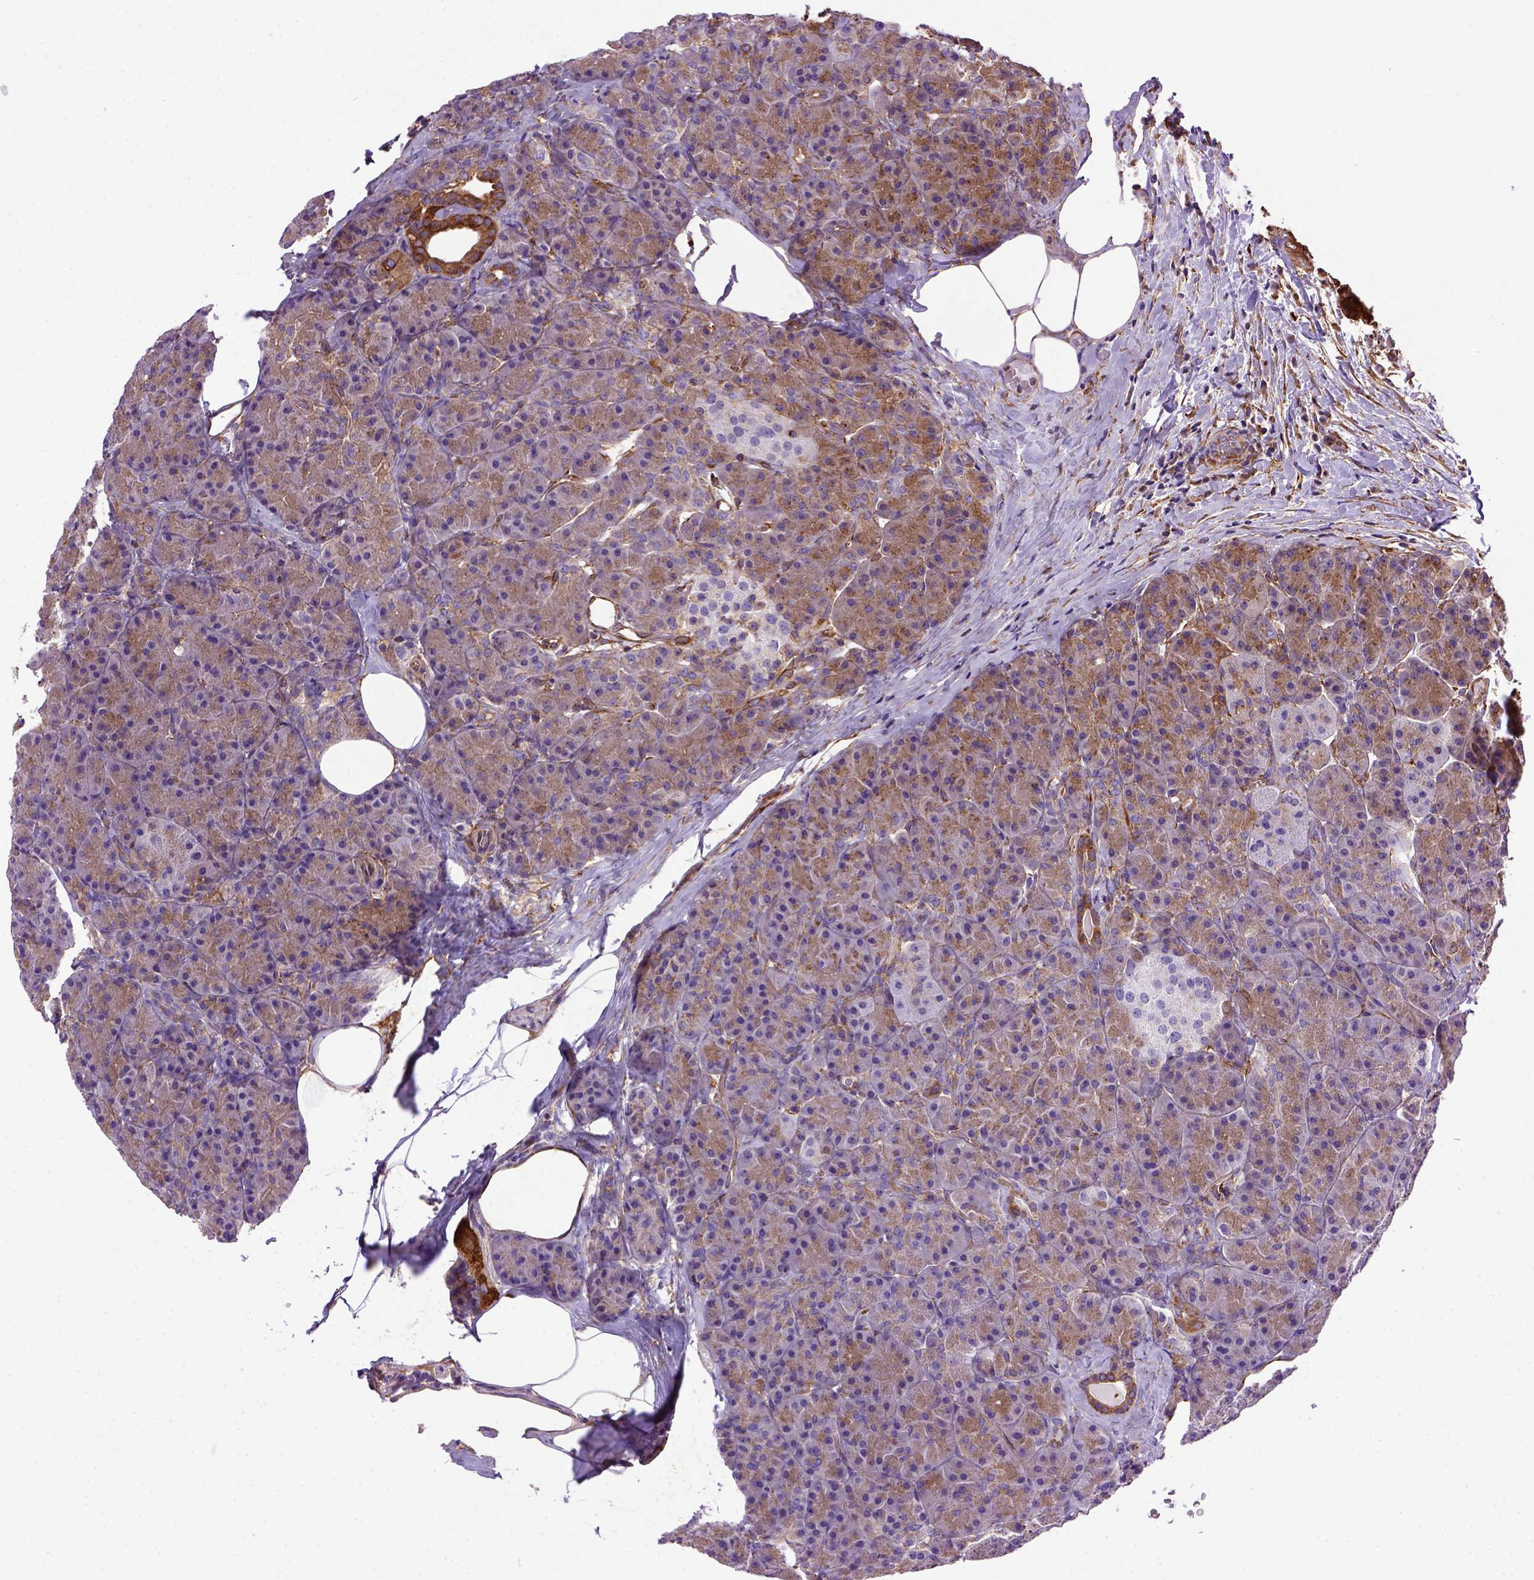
{"staining": {"intensity": "moderate", "quantity": "25%-75%", "location": "cytoplasmic/membranous"}, "tissue": "pancreas", "cell_type": "Exocrine glandular cells", "image_type": "normal", "snomed": [{"axis": "morphology", "description": "Normal tissue, NOS"}, {"axis": "topography", "description": "Pancreas"}], "caption": "Pancreas stained with a brown dye reveals moderate cytoplasmic/membranous positive expression in approximately 25%-75% of exocrine glandular cells.", "gene": "MVP", "patient": {"sex": "male", "age": 57}}